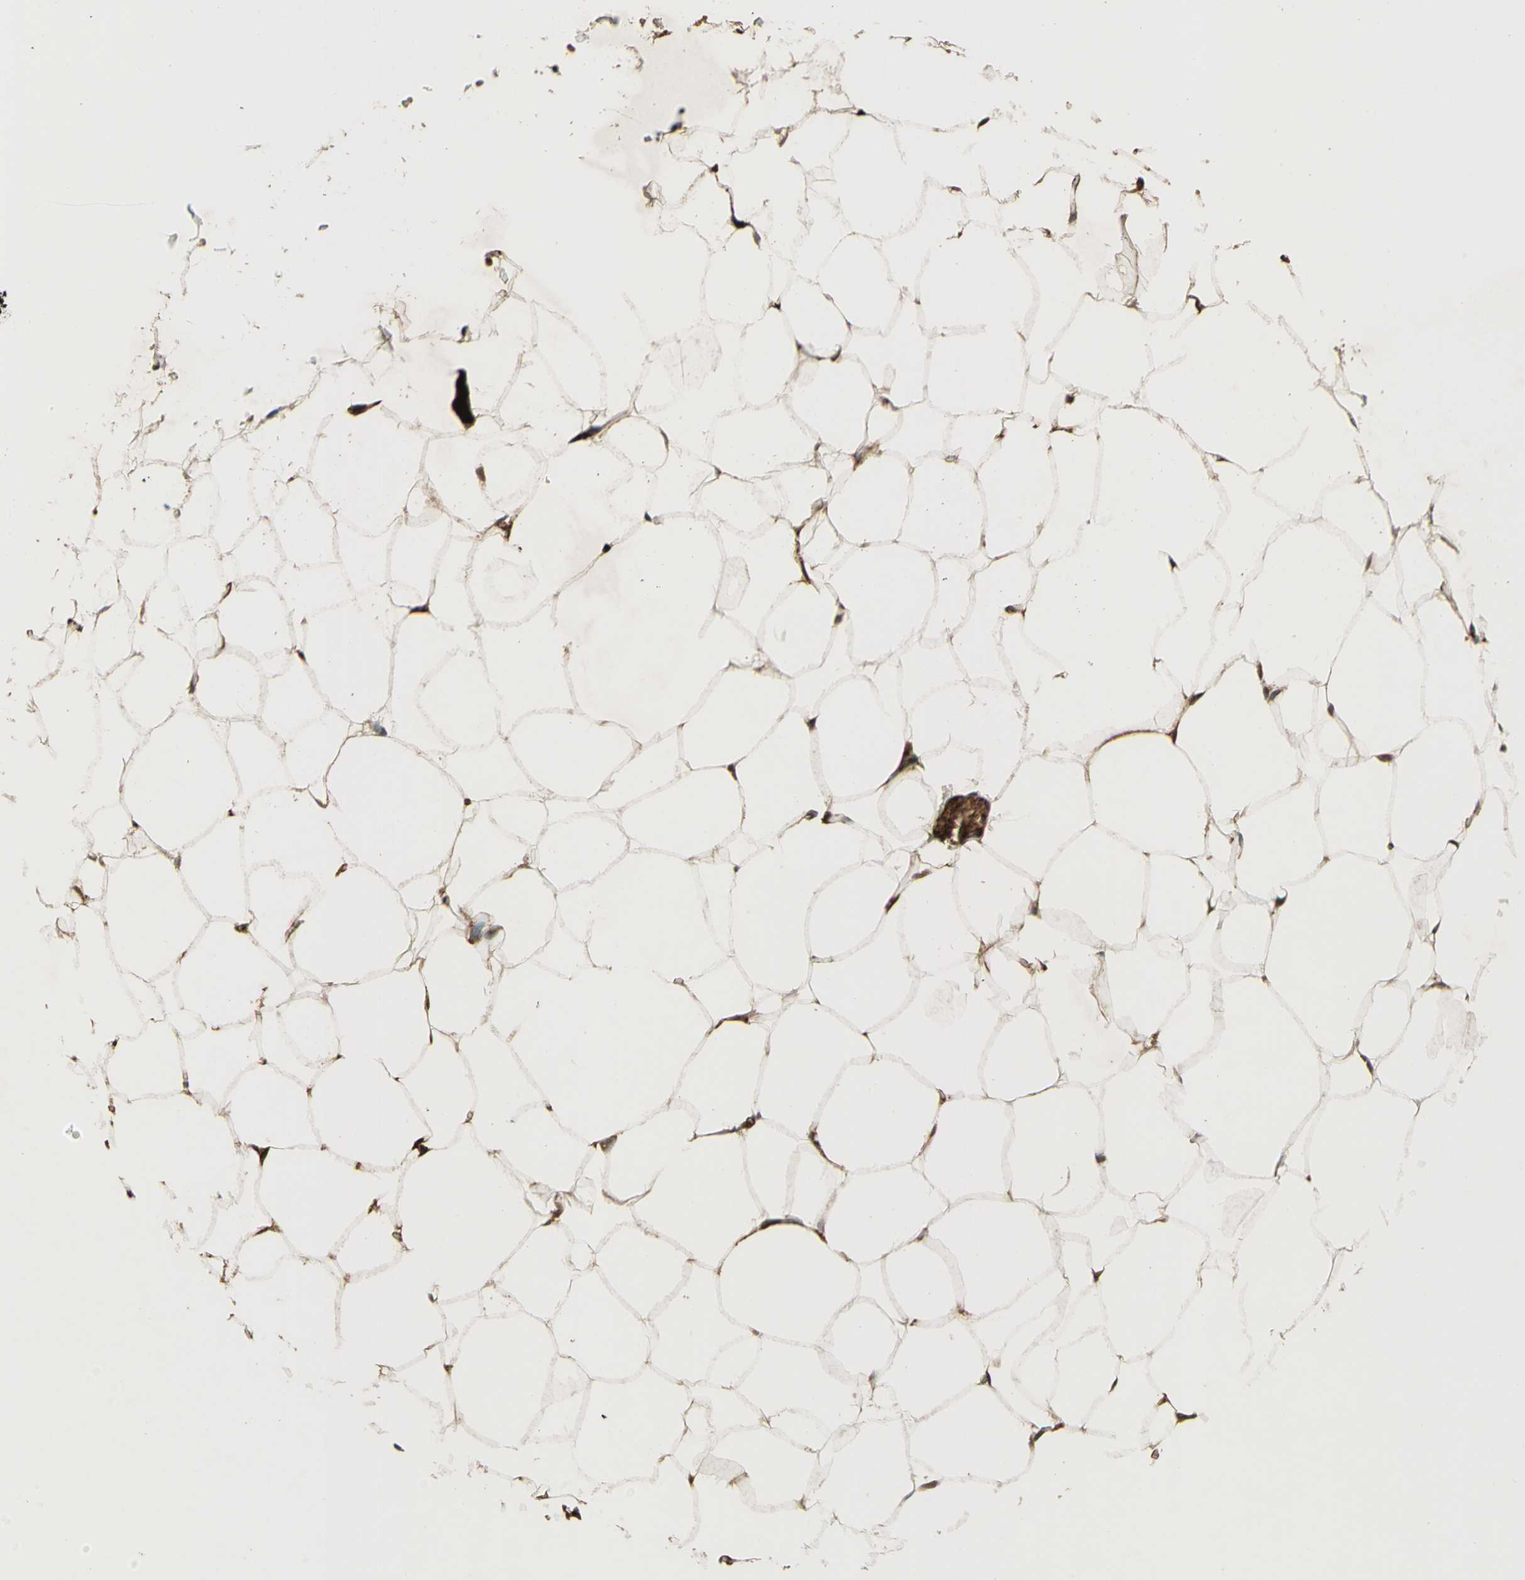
{"staining": {"intensity": "strong", "quantity": ">75%", "location": "cytoplasmic/membranous"}, "tissue": "adipose tissue", "cell_type": "Adipocytes", "image_type": "normal", "snomed": [{"axis": "morphology", "description": "Normal tissue, NOS"}, {"axis": "topography", "description": "Breast"}, {"axis": "topography", "description": "Adipose tissue"}], "caption": "Adipose tissue was stained to show a protein in brown. There is high levels of strong cytoplasmic/membranous positivity in approximately >75% of adipocytes.", "gene": "GAN", "patient": {"sex": "female", "age": 25}}